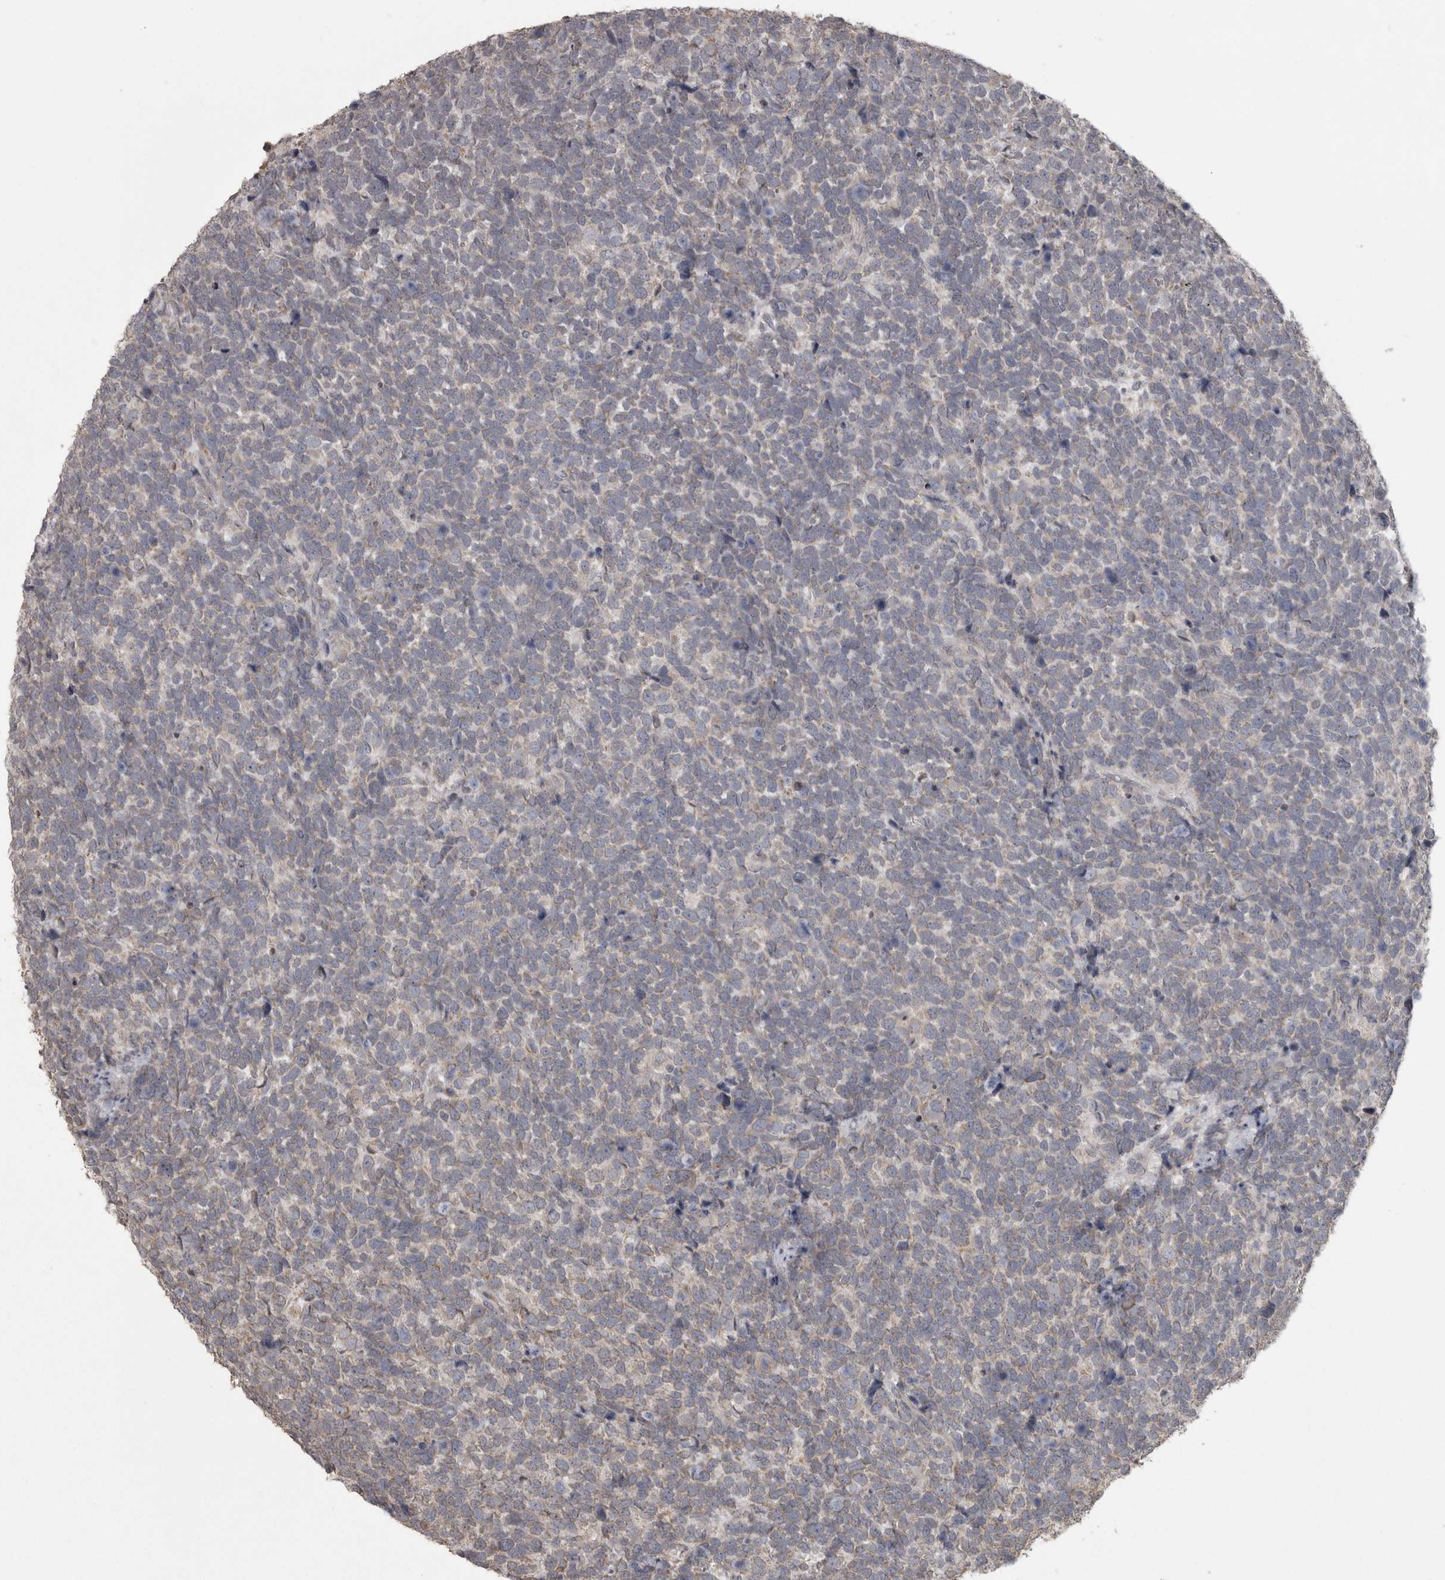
{"staining": {"intensity": "weak", "quantity": "<25%", "location": "cytoplasmic/membranous"}, "tissue": "urothelial cancer", "cell_type": "Tumor cells", "image_type": "cancer", "snomed": [{"axis": "morphology", "description": "Urothelial carcinoma, High grade"}, {"axis": "topography", "description": "Urinary bladder"}], "caption": "Immunohistochemistry micrograph of neoplastic tissue: urothelial carcinoma (high-grade) stained with DAB exhibits no significant protein positivity in tumor cells.", "gene": "RAB29", "patient": {"sex": "female", "age": 82}}